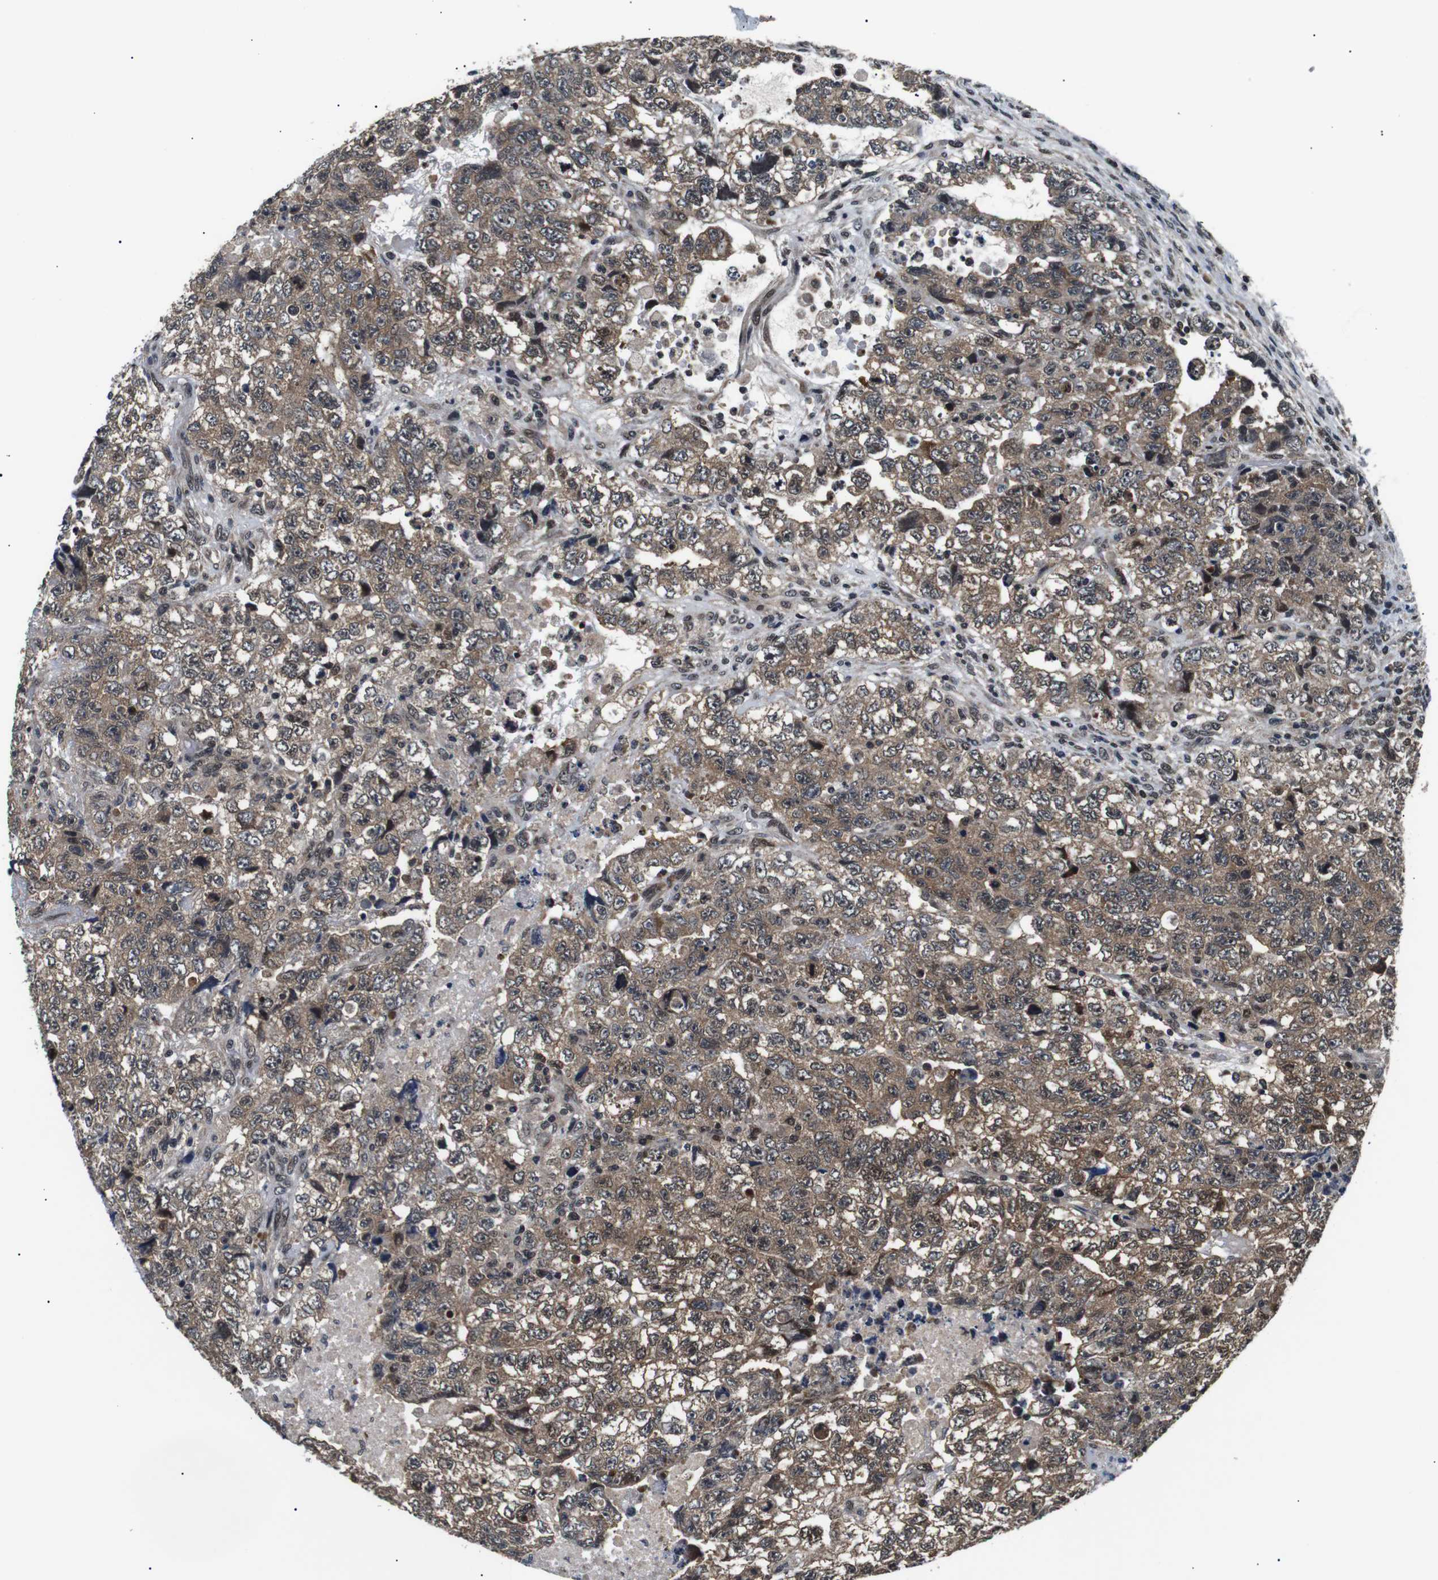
{"staining": {"intensity": "moderate", "quantity": ">75%", "location": "cytoplasmic/membranous,nuclear"}, "tissue": "testis cancer", "cell_type": "Tumor cells", "image_type": "cancer", "snomed": [{"axis": "morphology", "description": "Carcinoma, Embryonal, NOS"}, {"axis": "topography", "description": "Testis"}], "caption": "Testis embryonal carcinoma stained for a protein (brown) displays moderate cytoplasmic/membranous and nuclear positive staining in approximately >75% of tumor cells.", "gene": "SKP1", "patient": {"sex": "male", "age": 36}}